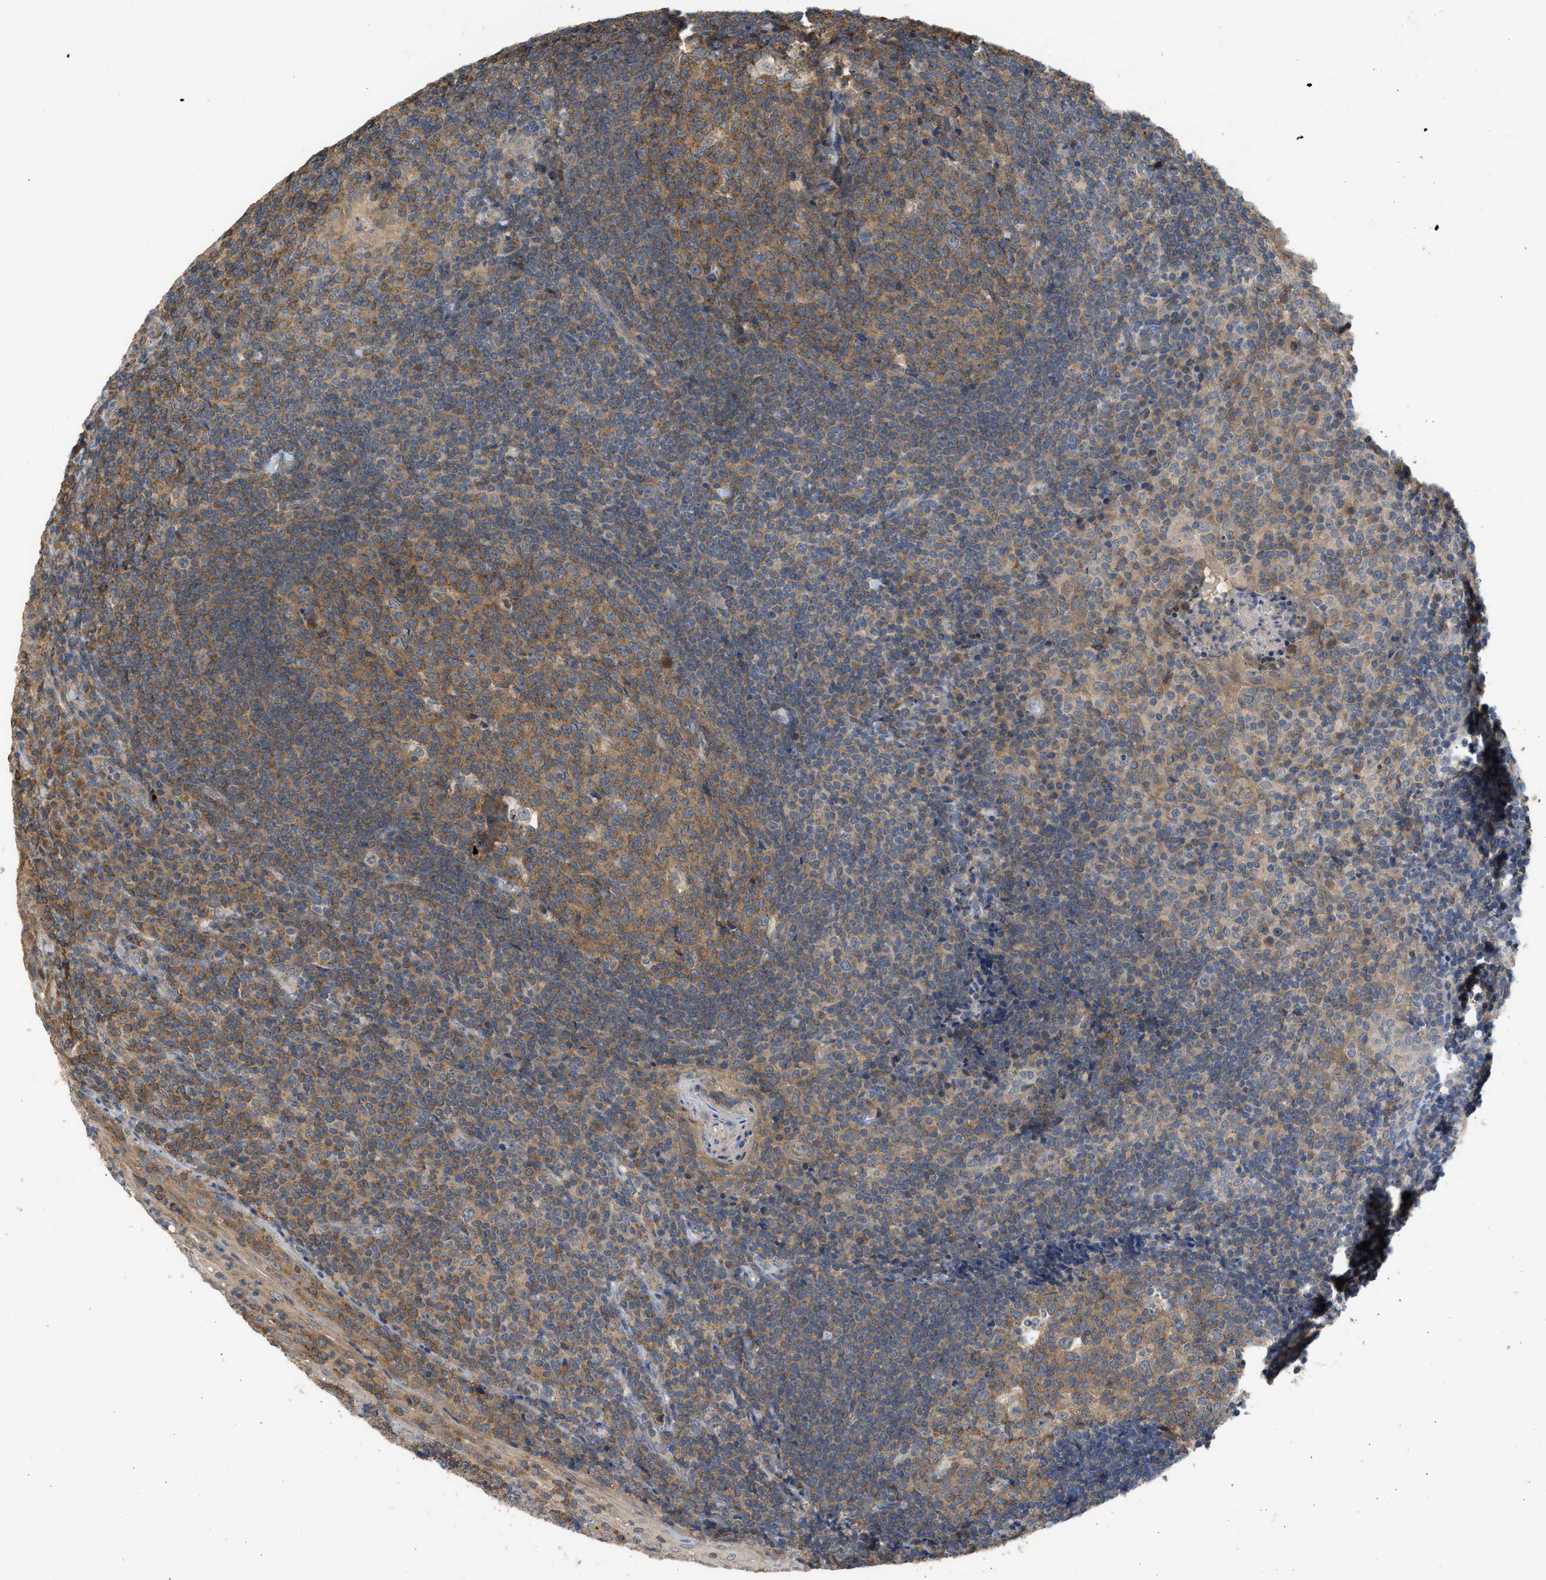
{"staining": {"intensity": "moderate", "quantity": ">75%", "location": "cytoplasmic/membranous"}, "tissue": "tonsil", "cell_type": "Germinal center cells", "image_type": "normal", "snomed": [{"axis": "morphology", "description": "Normal tissue, NOS"}, {"axis": "topography", "description": "Tonsil"}], "caption": "Unremarkable tonsil displays moderate cytoplasmic/membranous staining in about >75% of germinal center cells, visualized by immunohistochemistry. Using DAB (brown) and hematoxylin (blue) stains, captured at high magnification using brightfield microscopy.", "gene": "CYP1A1", "patient": {"sex": "male", "age": 37}}